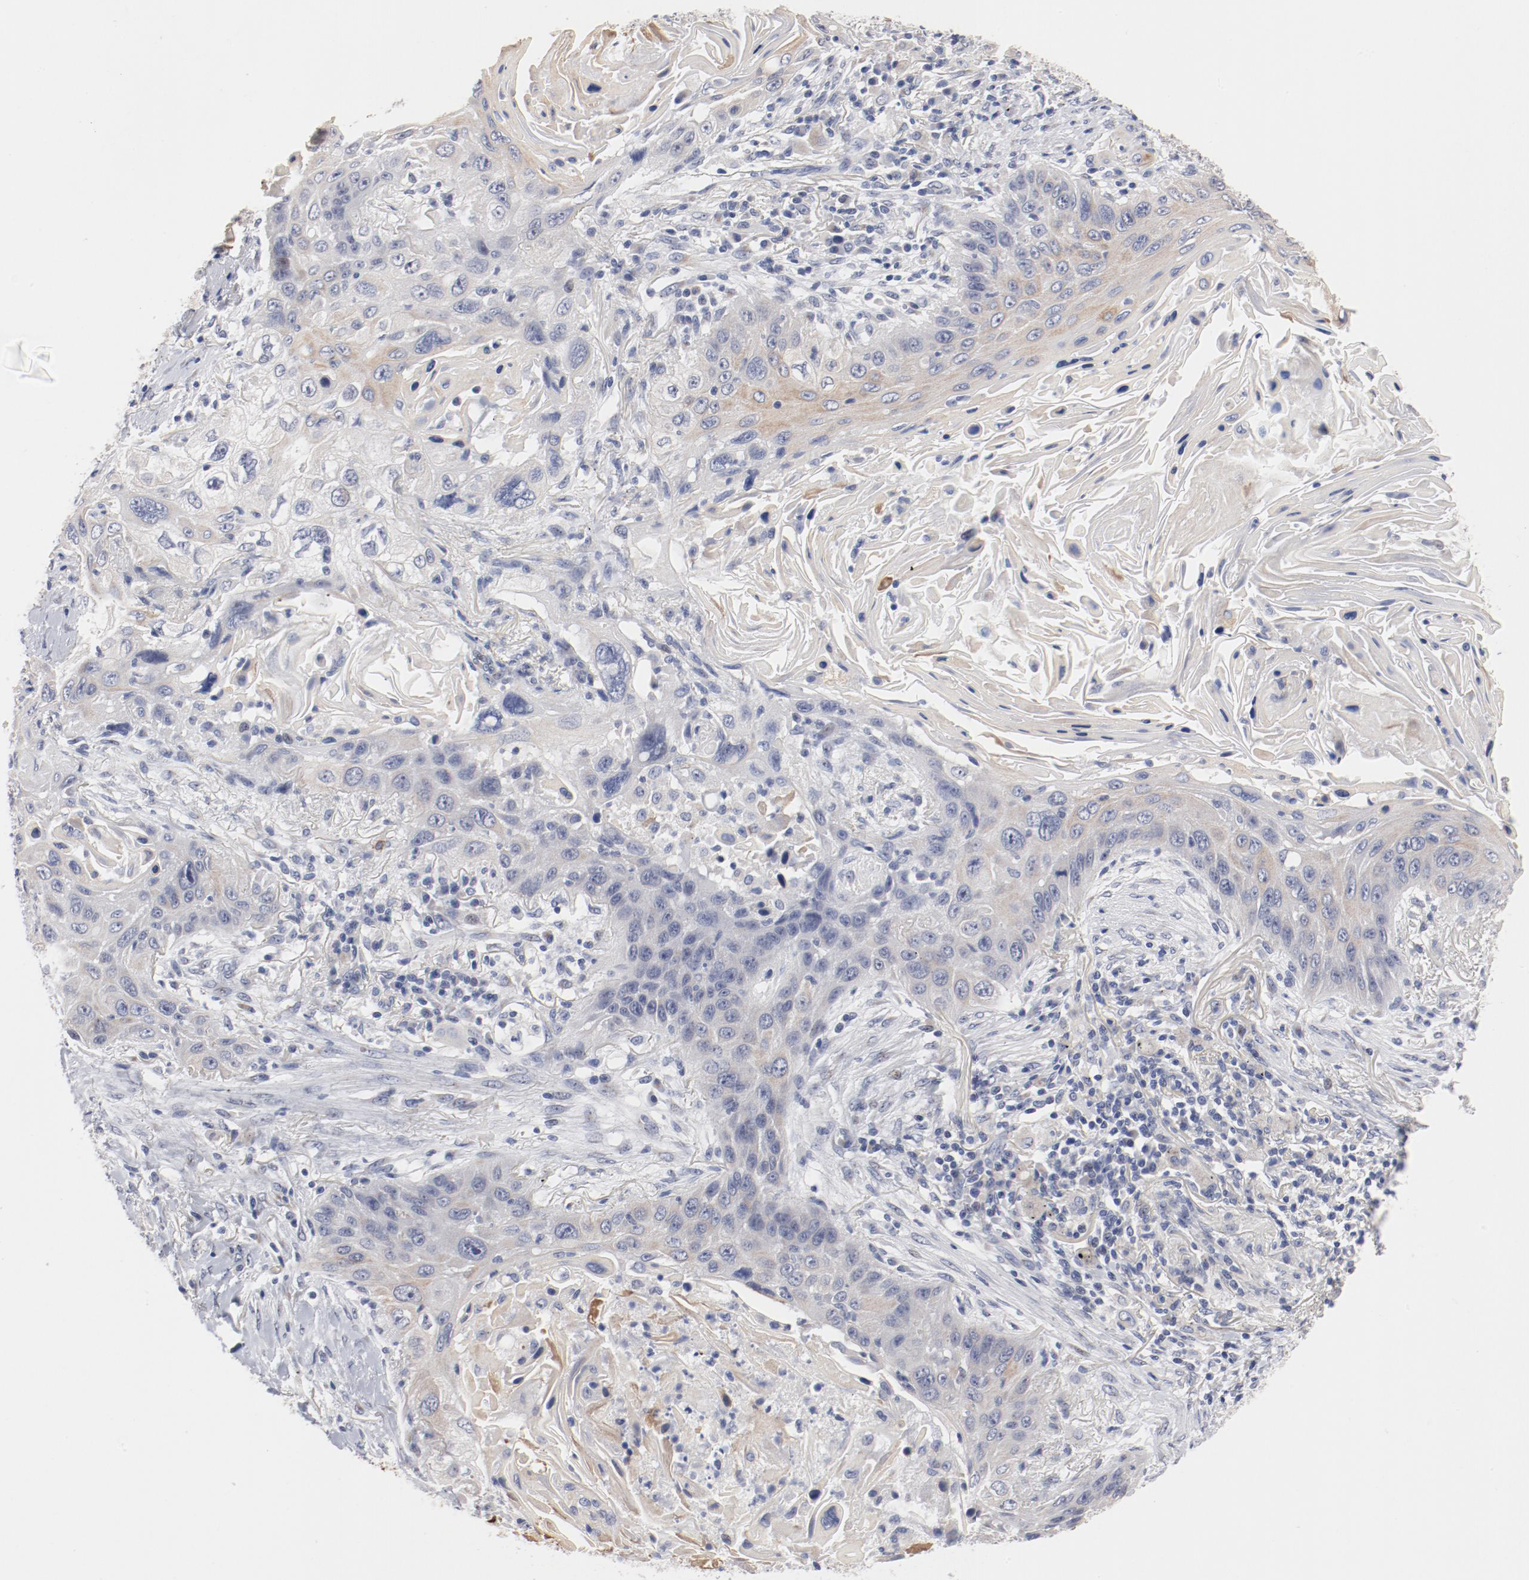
{"staining": {"intensity": "weak", "quantity": "25%-75%", "location": "cytoplasmic/membranous"}, "tissue": "lung cancer", "cell_type": "Tumor cells", "image_type": "cancer", "snomed": [{"axis": "morphology", "description": "Squamous cell carcinoma, NOS"}, {"axis": "topography", "description": "Lung"}], "caption": "Immunohistochemistry (IHC) histopathology image of neoplastic tissue: human lung squamous cell carcinoma stained using immunohistochemistry exhibits low levels of weak protein expression localized specifically in the cytoplasmic/membranous of tumor cells, appearing as a cytoplasmic/membranous brown color.", "gene": "GPR143", "patient": {"sex": "female", "age": 67}}